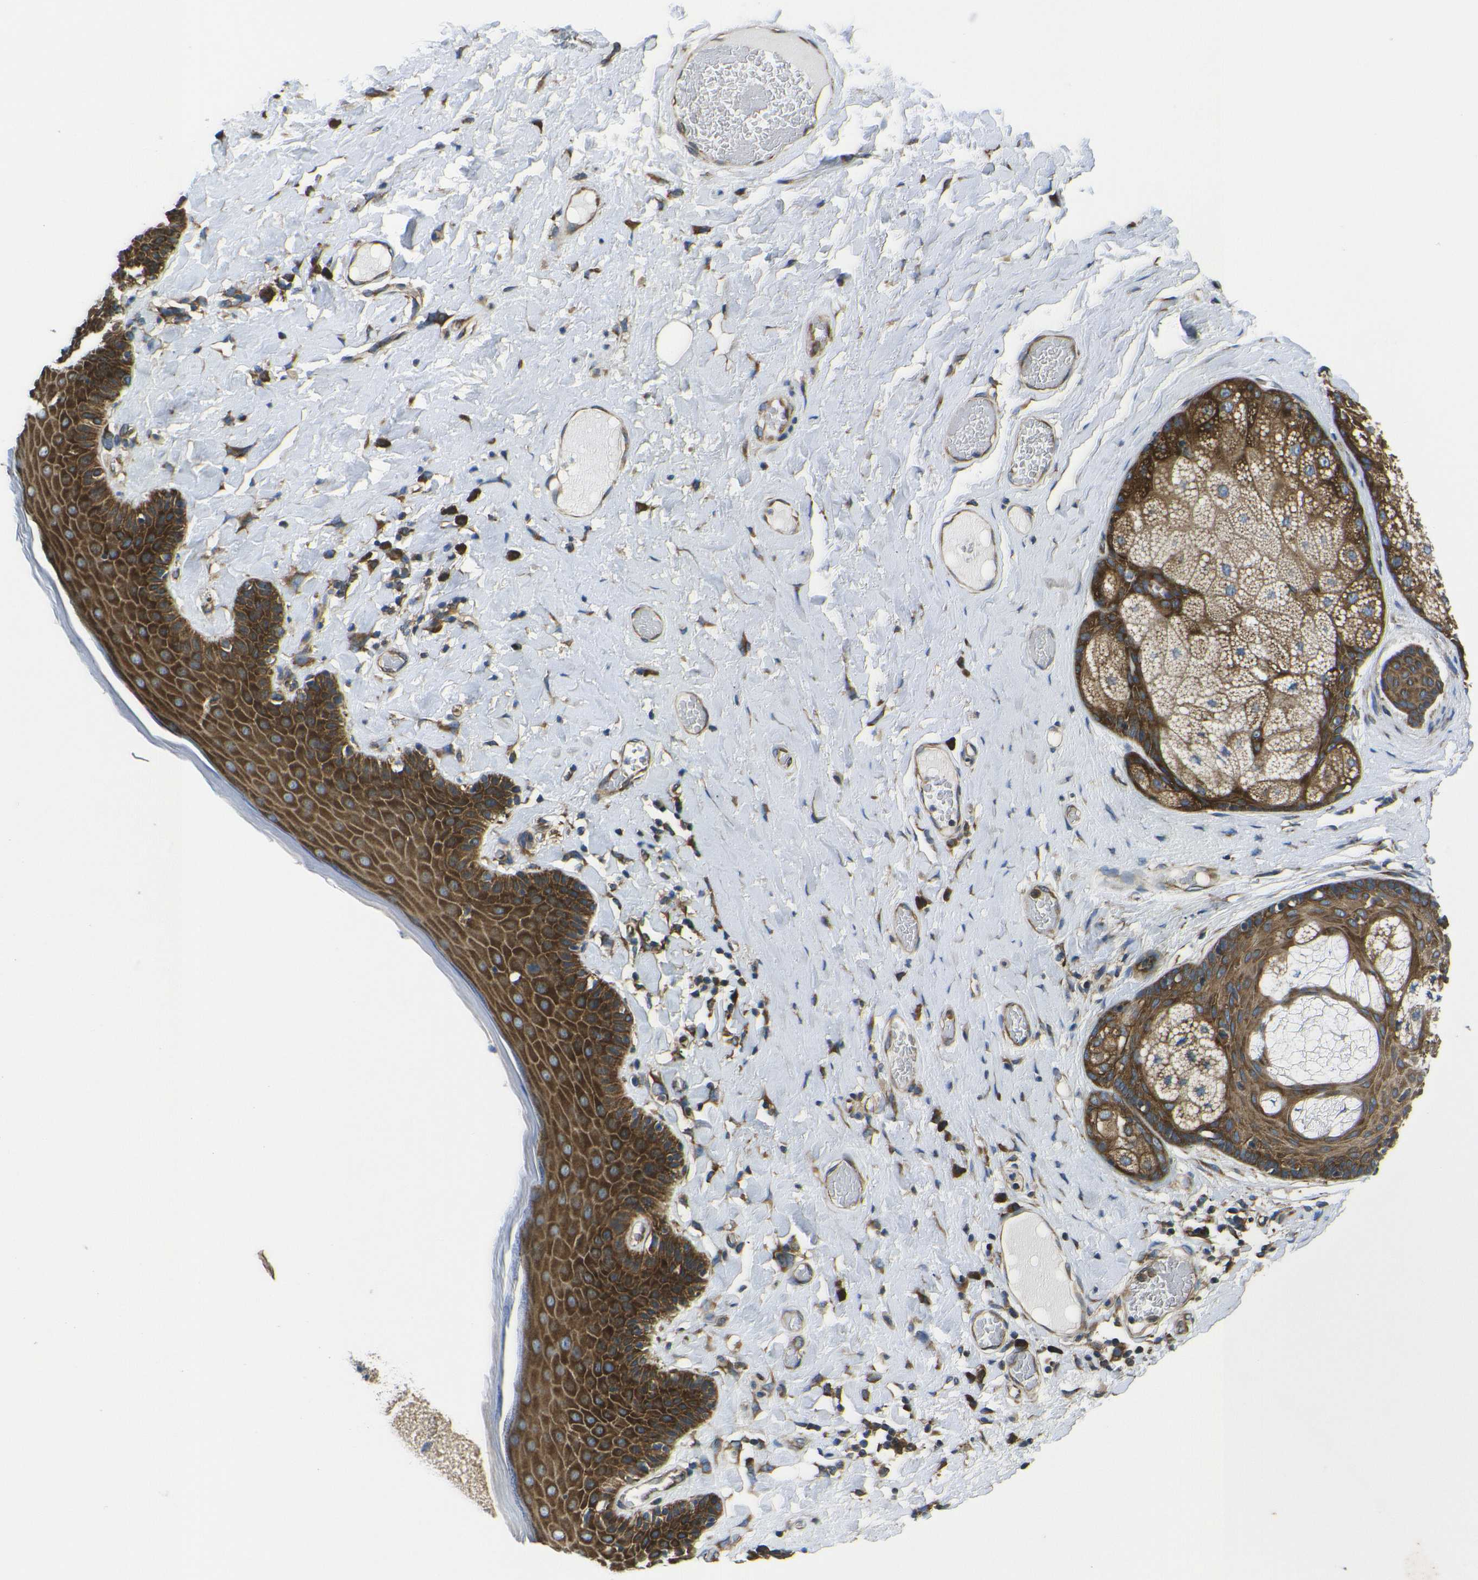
{"staining": {"intensity": "strong", "quantity": ">75%", "location": "cytoplasmic/membranous"}, "tissue": "skin", "cell_type": "Epidermal cells", "image_type": "normal", "snomed": [{"axis": "morphology", "description": "Normal tissue, NOS"}, {"axis": "topography", "description": "Anal"}], "caption": "Immunohistochemistry (DAB) staining of normal skin displays strong cytoplasmic/membranous protein positivity in about >75% of epidermal cells.", "gene": "RPSA", "patient": {"sex": "male", "age": 69}}